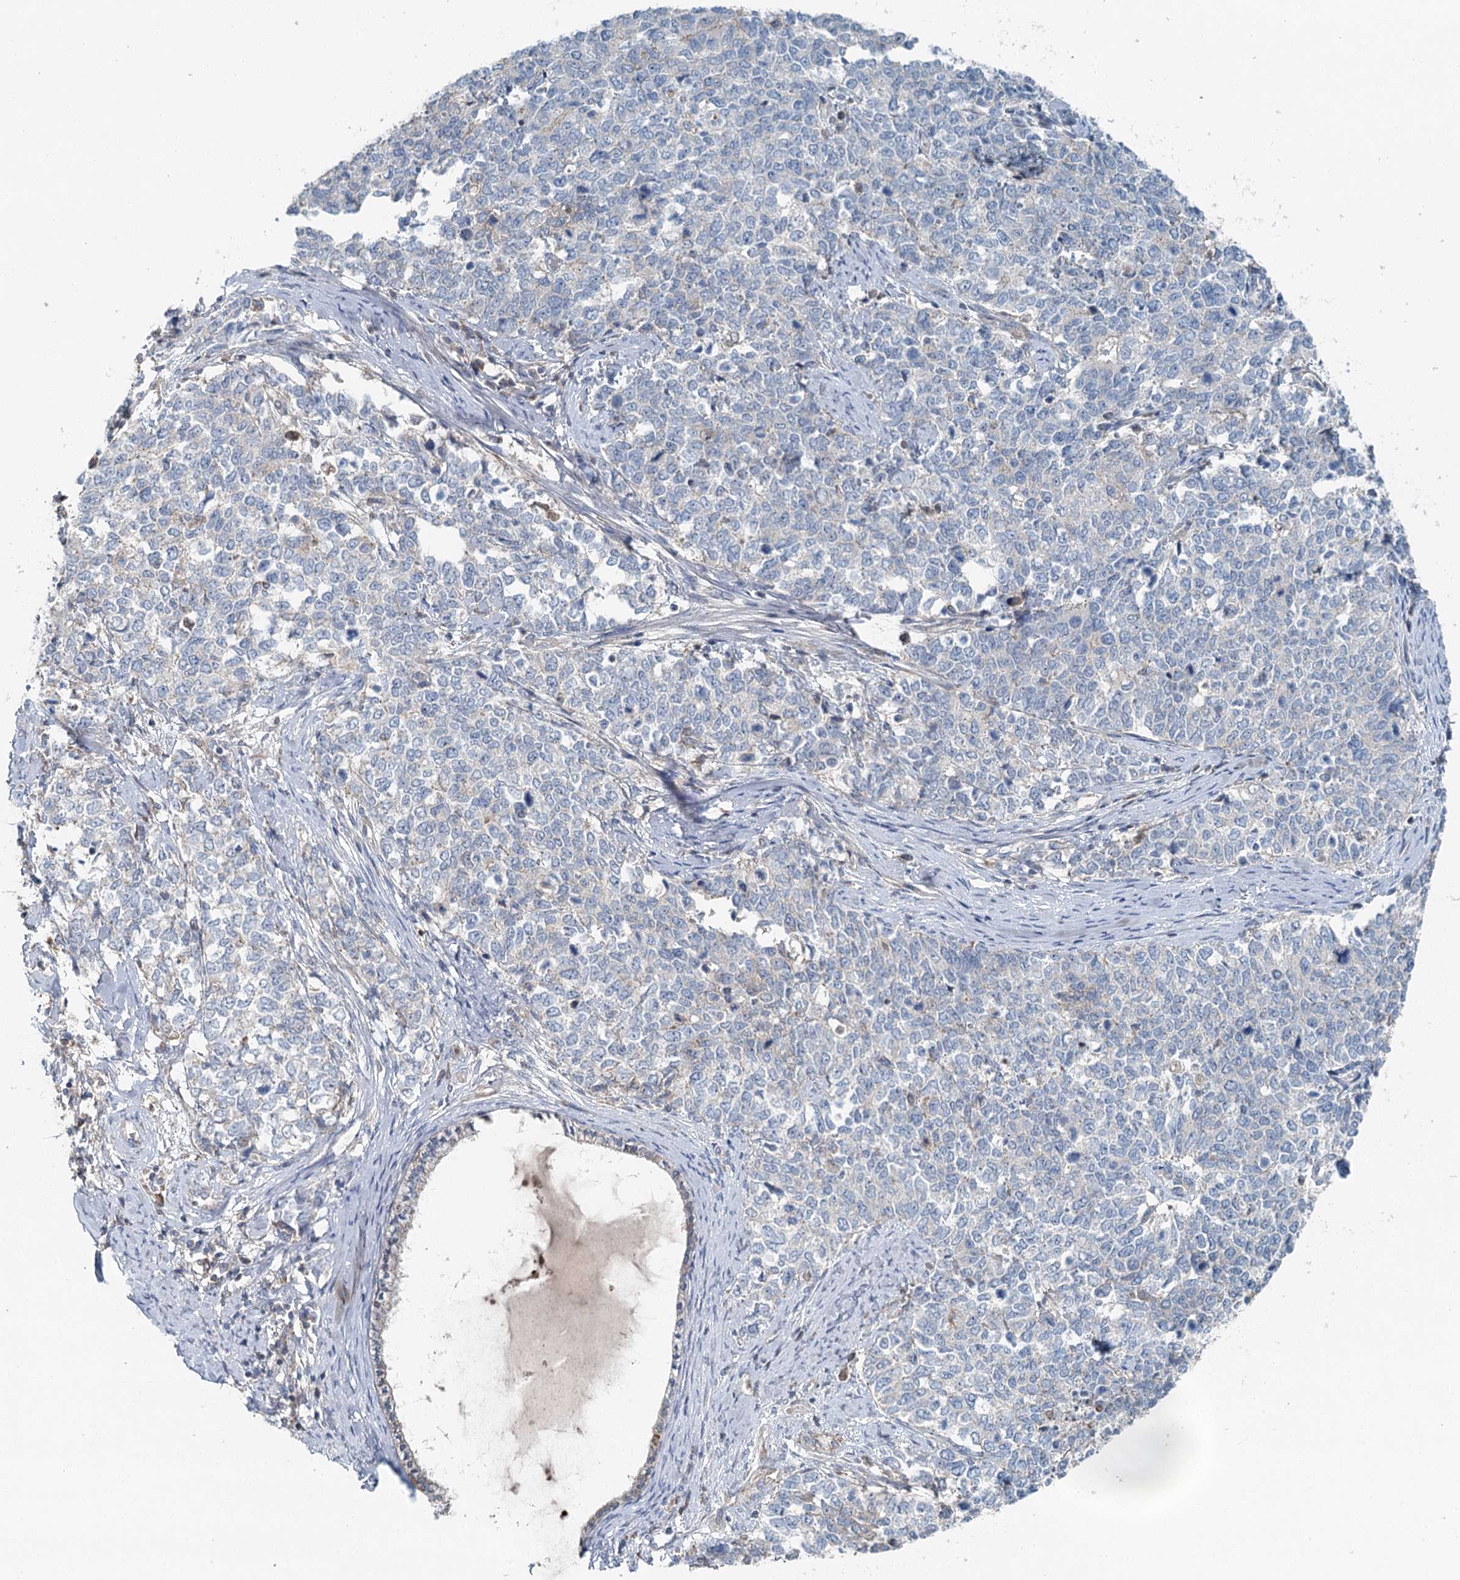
{"staining": {"intensity": "negative", "quantity": "none", "location": "none"}, "tissue": "cervical cancer", "cell_type": "Tumor cells", "image_type": "cancer", "snomed": [{"axis": "morphology", "description": "Squamous cell carcinoma, NOS"}, {"axis": "topography", "description": "Cervix"}], "caption": "Immunohistochemistry (IHC) micrograph of human cervical cancer stained for a protein (brown), which reveals no staining in tumor cells.", "gene": "CHCHD5", "patient": {"sex": "female", "age": 63}}